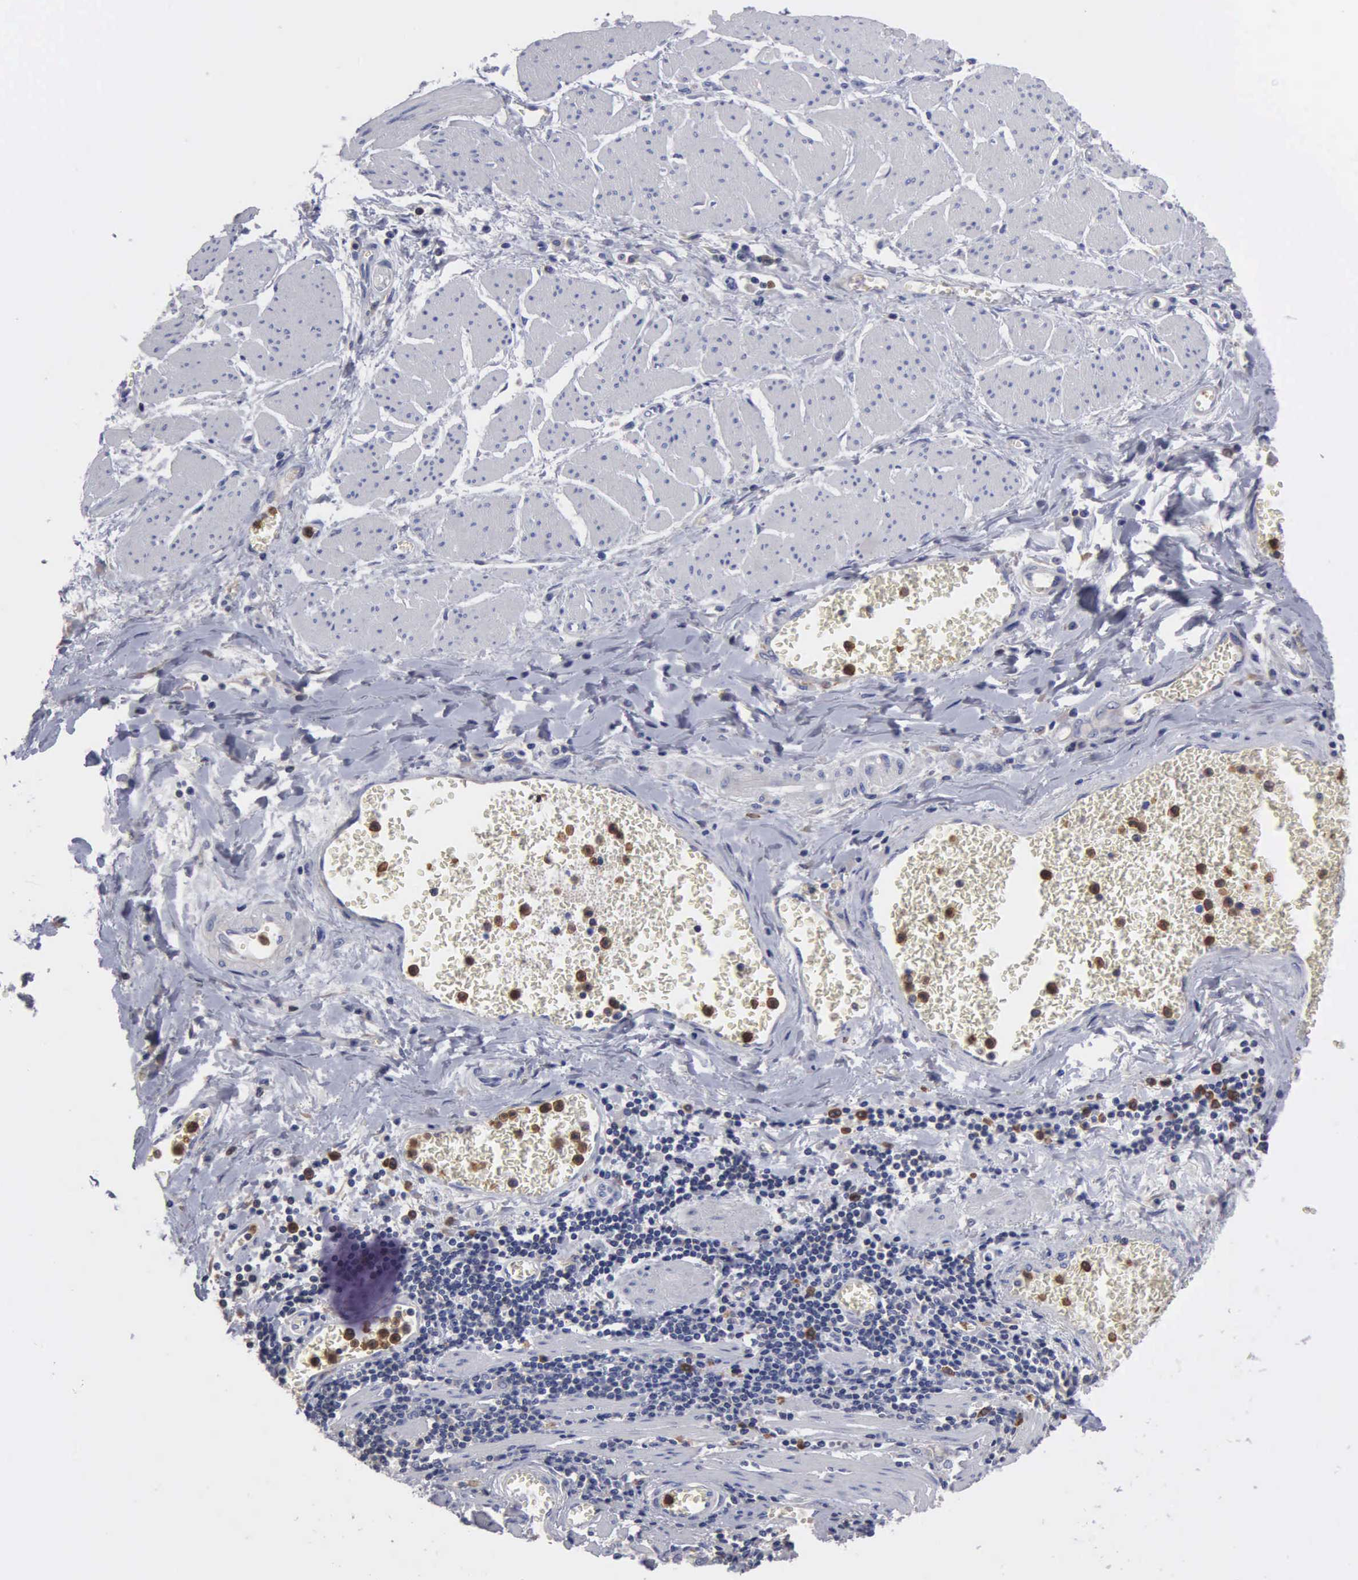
{"staining": {"intensity": "negative", "quantity": "none", "location": "none"}, "tissue": "stomach cancer", "cell_type": "Tumor cells", "image_type": "cancer", "snomed": [{"axis": "morphology", "description": "Adenocarcinoma, NOS"}, {"axis": "topography", "description": "Stomach"}], "caption": "Image shows no protein expression in tumor cells of adenocarcinoma (stomach) tissue.", "gene": "G6PD", "patient": {"sex": "male", "age": 72}}